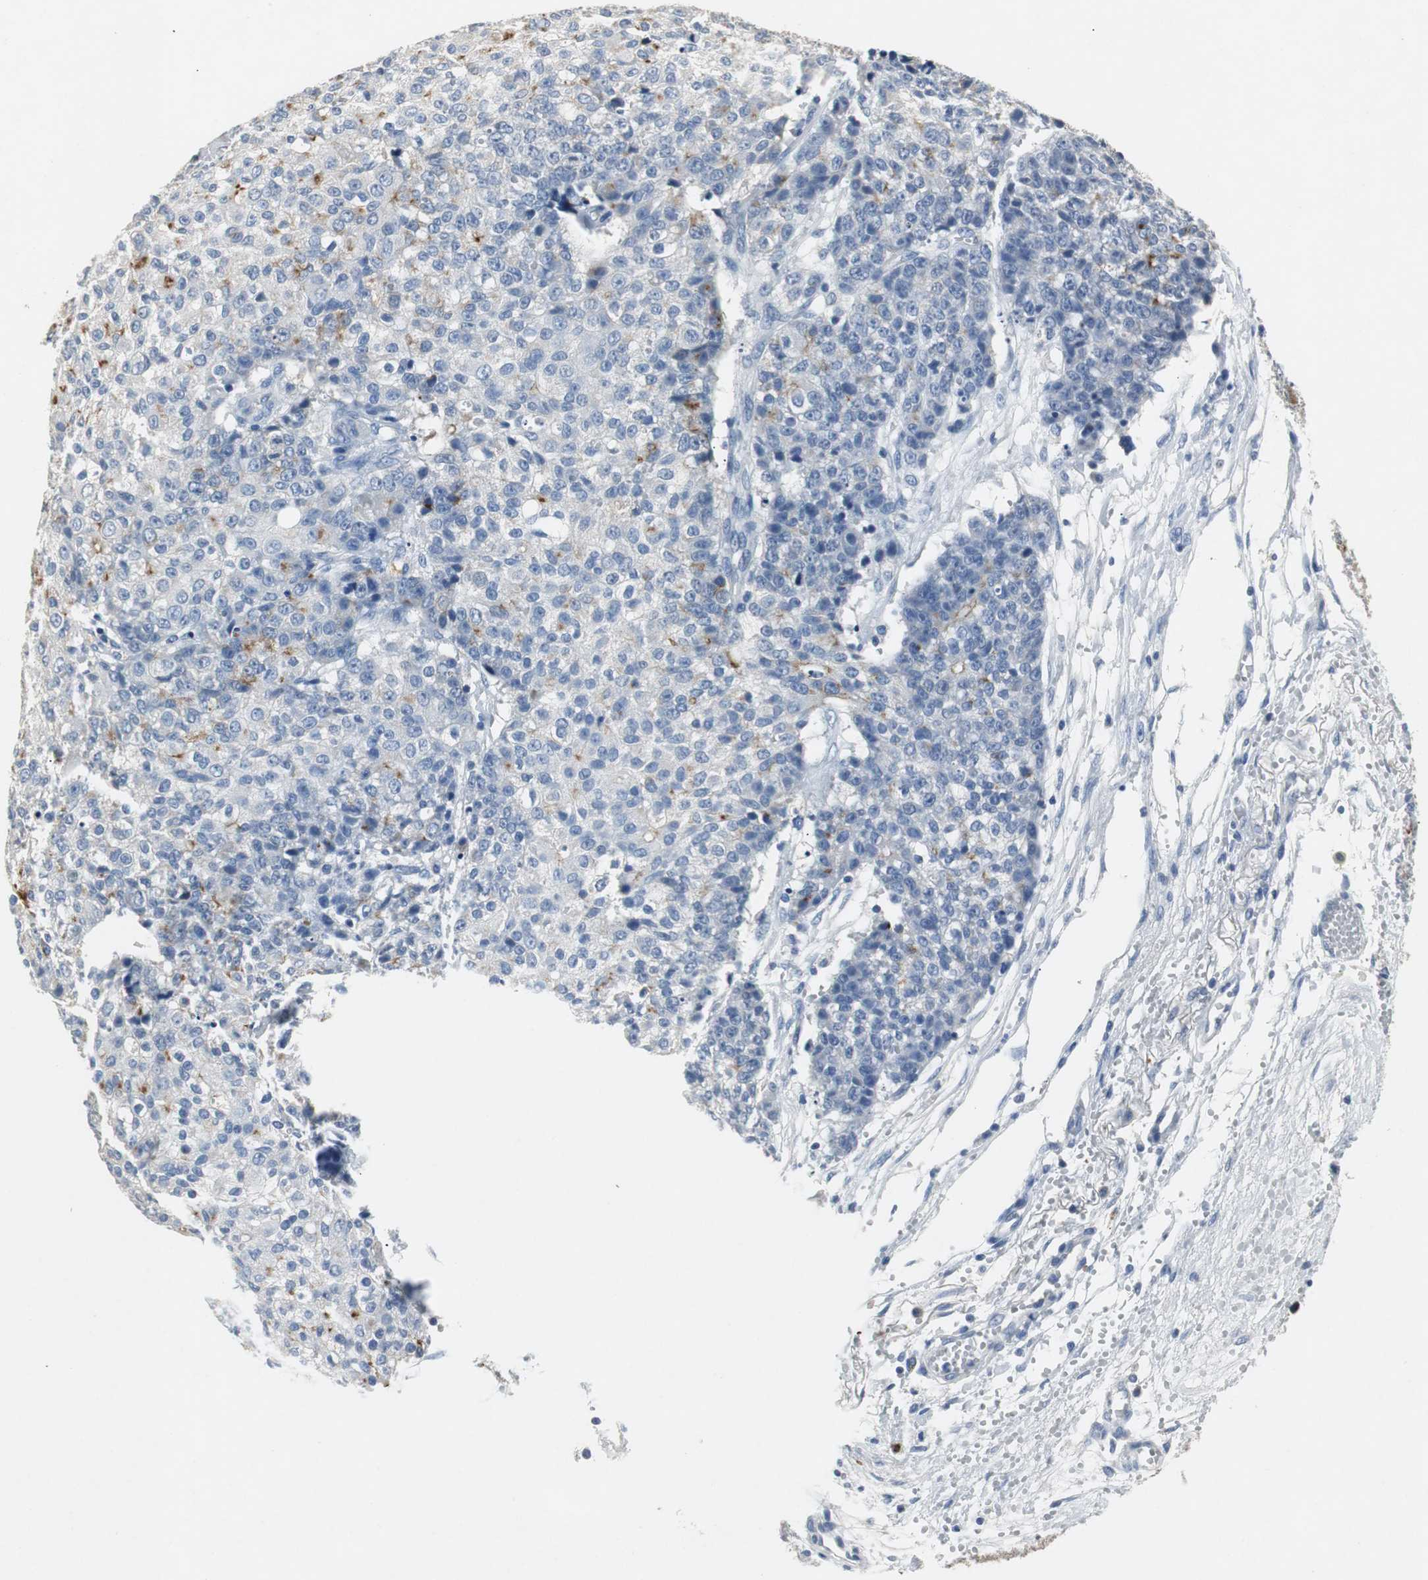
{"staining": {"intensity": "weak", "quantity": "25%-75%", "location": "cytoplasmic/membranous"}, "tissue": "ovarian cancer", "cell_type": "Tumor cells", "image_type": "cancer", "snomed": [{"axis": "morphology", "description": "Carcinoma, endometroid"}, {"axis": "topography", "description": "Ovary"}], "caption": "This histopathology image reveals immunohistochemistry (IHC) staining of human ovarian cancer, with low weak cytoplasmic/membranous staining in approximately 25%-75% of tumor cells.", "gene": "LRP2", "patient": {"sex": "female", "age": 42}}